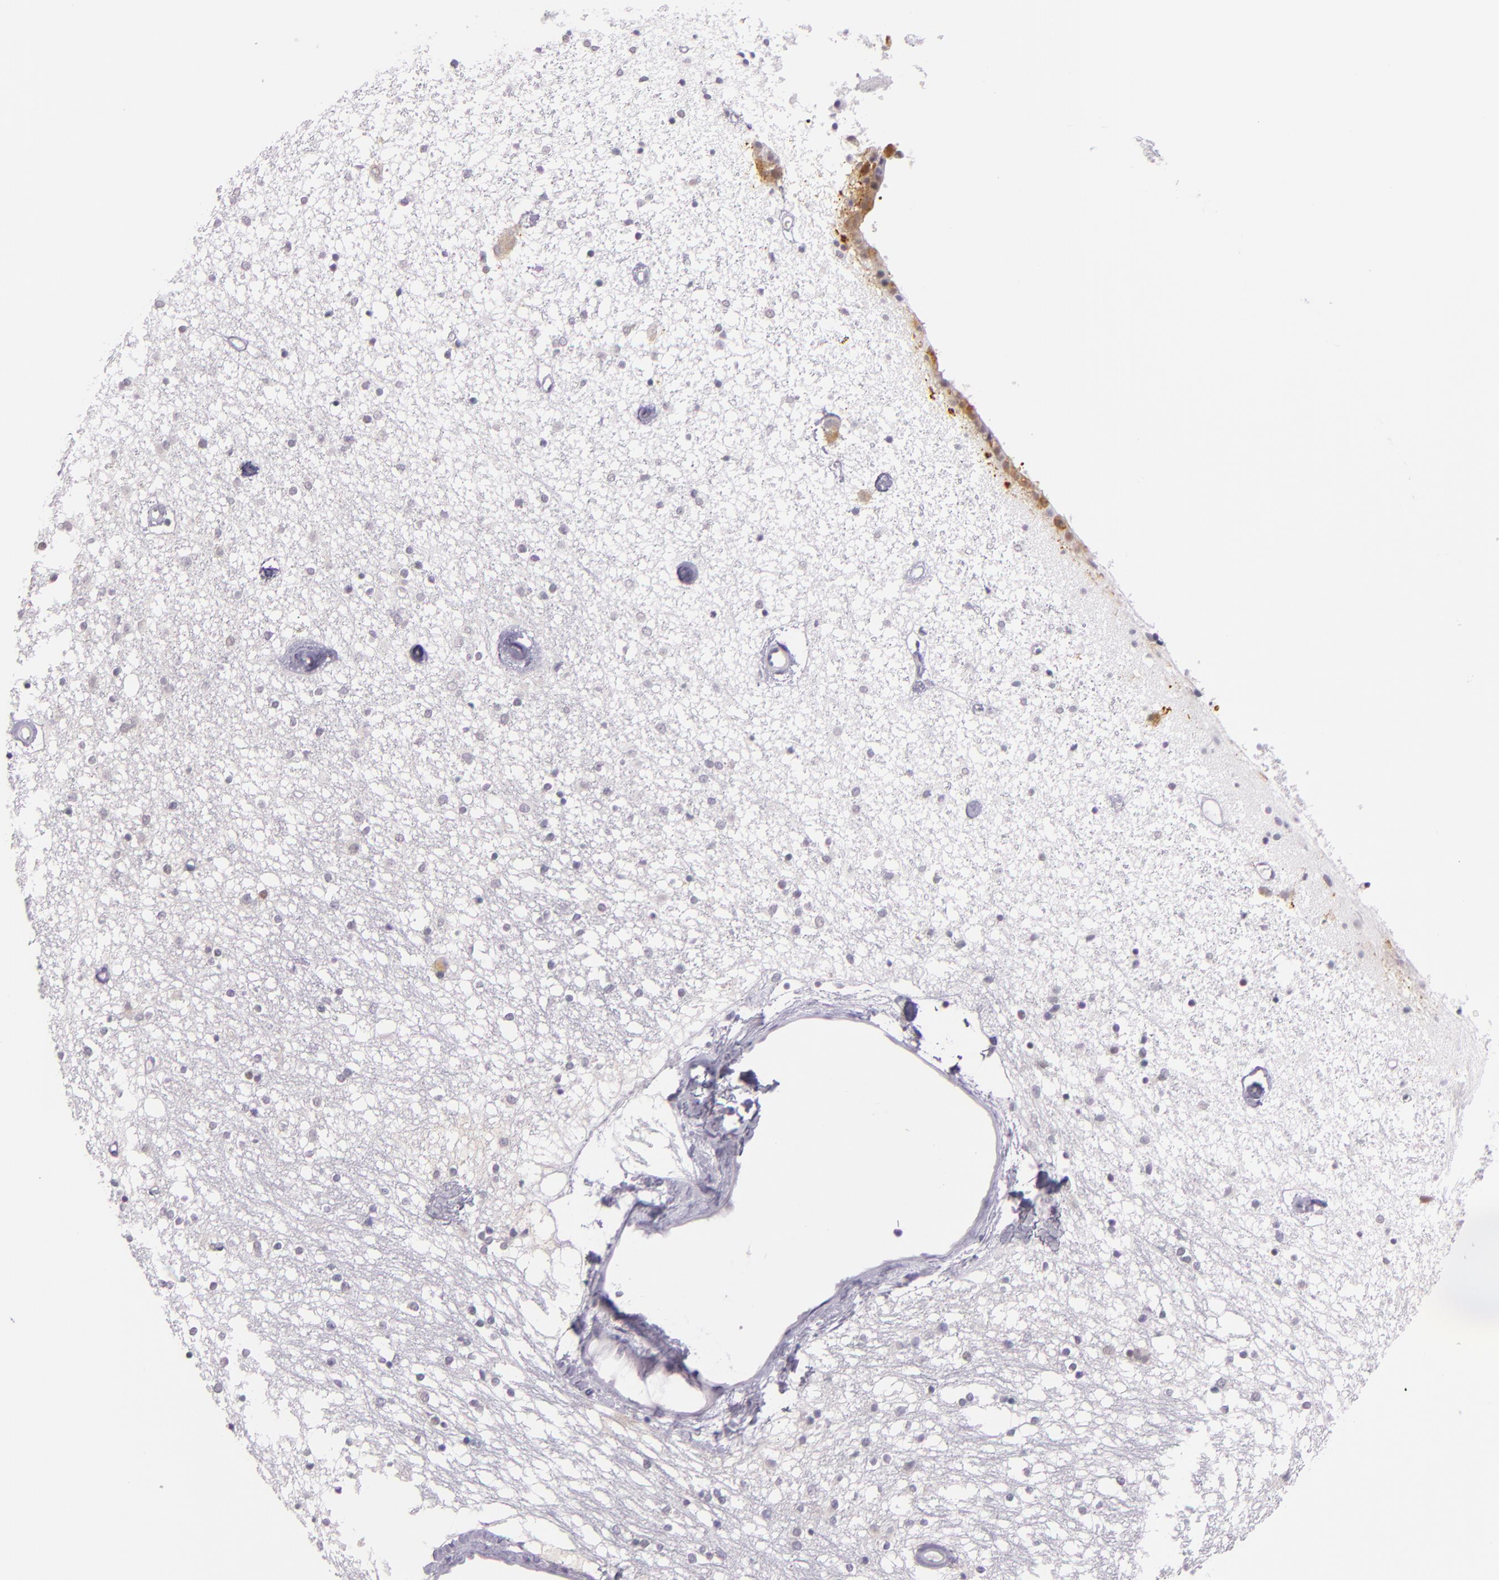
{"staining": {"intensity": "negative", "quantity": "none", "location": "none"}, "tissue": "caudate", "cell_type": "Glial cells", "image_type": "normal", "snomed": [{"axis": "morphology", "description": "Normal tissue, NOS"}, {"axis": "topography", "description": "Lateral ventricle wall"}], "caption": "IHC micrograph of unremarkable caudate stained for a protein (brown), which displays no positivity in glial cells.", "gene": "HSP90AA1", "patient": {"sex": "female", "age": 54}}